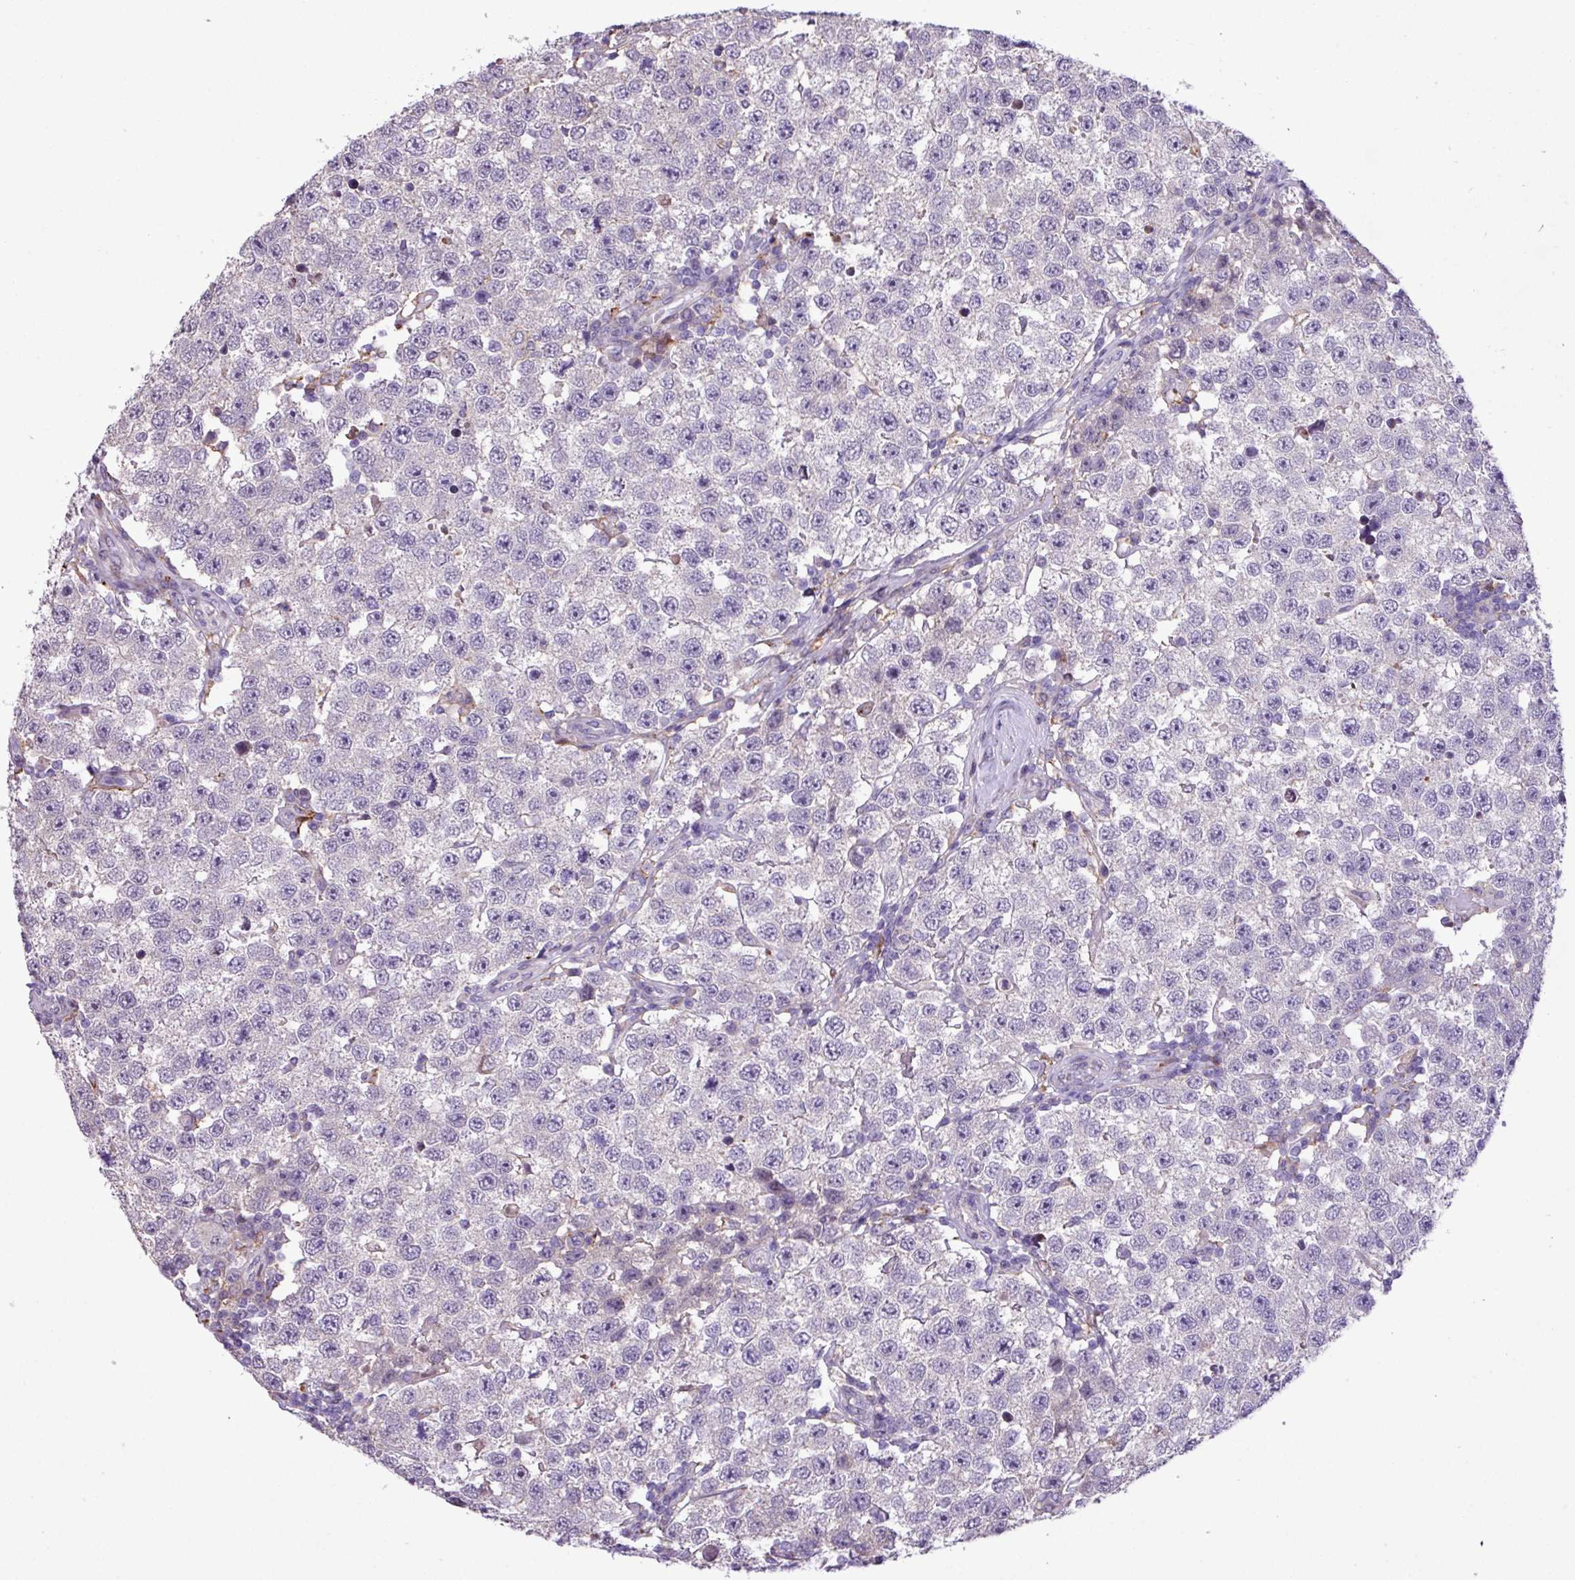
{"staining": {"intensity": "negative", "quantity": "none", "location": "none"}, "tissue": "testis cancer", "cell_type": "Tumor cells", "image_type": "cancer", "snomed": [{"axis": "morphology", "description": "Seminoma, NOS"}, {"axis": "topography", "description": "Testis"}], "caption": "Human testis seminoma stained for a protein using IHC reveals no staining in tumor cells.", "gene": "RPP25L", "patient": {"sex": "male", "age": 34}}